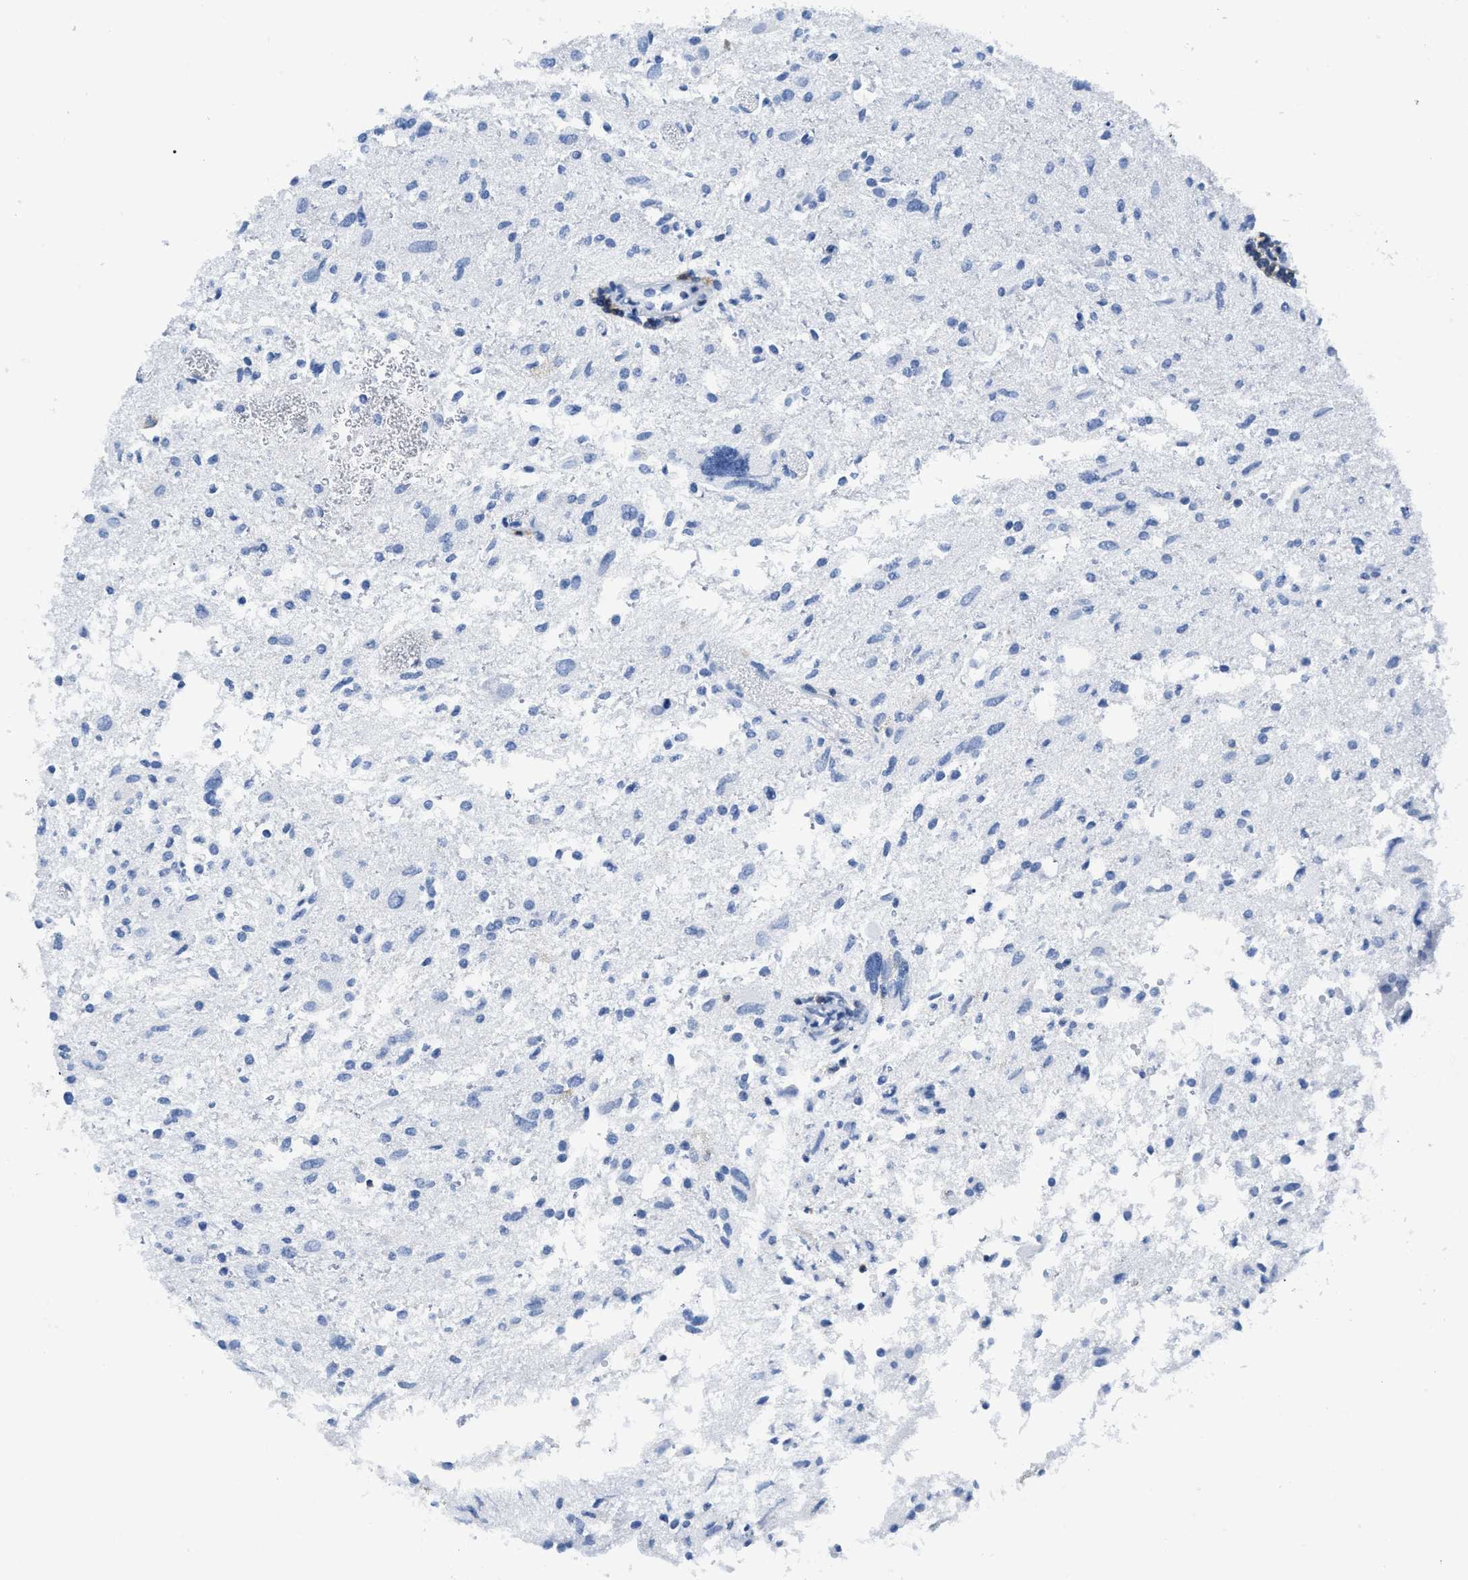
{"staining": {"intensity": "negative", "quantity": "none", "location": "none"}, "tissue": "glioma", "cell_type": "Tumor cells", "image_type": "cancer", "snomed": [{"axis": "morphology", "description": "Glioma, malignant, High grade"}, {"axis": "topography", "description": "Brain"}], "caption": "An image of human malignant high-grade glioma is negative for staining in tumor cells.", "gene": "CD5", "patient": {"sex": "female", "age": 59}}